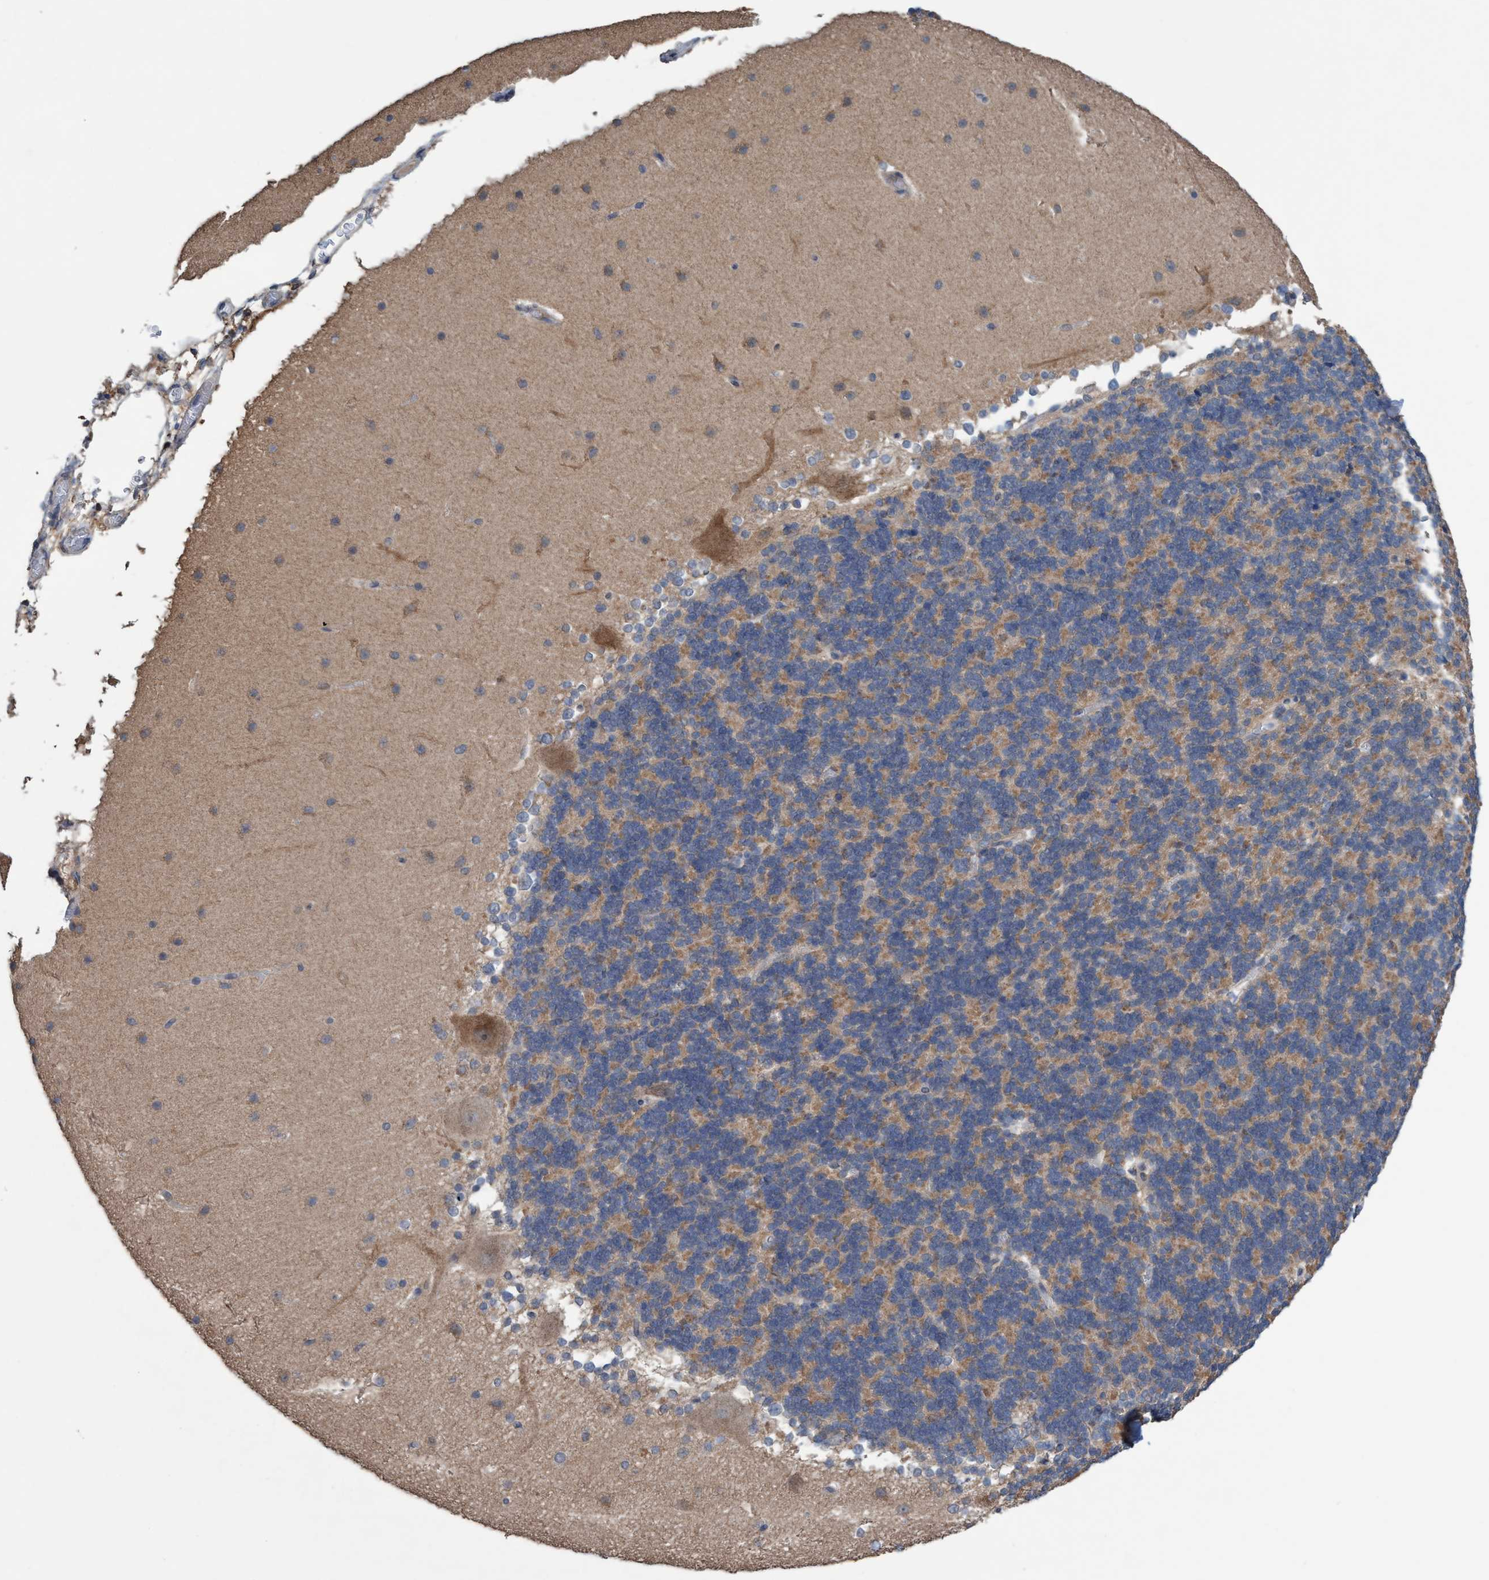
{"staining": {"intensity": "weak", "quantity": "25%-75%", "location": "cytoplasmic/membranous"}, "tissue": "cerebellum", "cell_type": "Cells in granular layer", "image_type": "normal", "snomed": [{"axis": "morphology", "description": "Normal tissue, NOS"}, {"axis": "topography", "description": "Cerebellum"}], "caption": "Protein staining of benign cerebellum exhibits weak cytoplasmic/membranous positivity in about 25%-75% of cells in granular layer.", "gene": "GLOD4", "patient": {"sex": "female", "age": 19}}